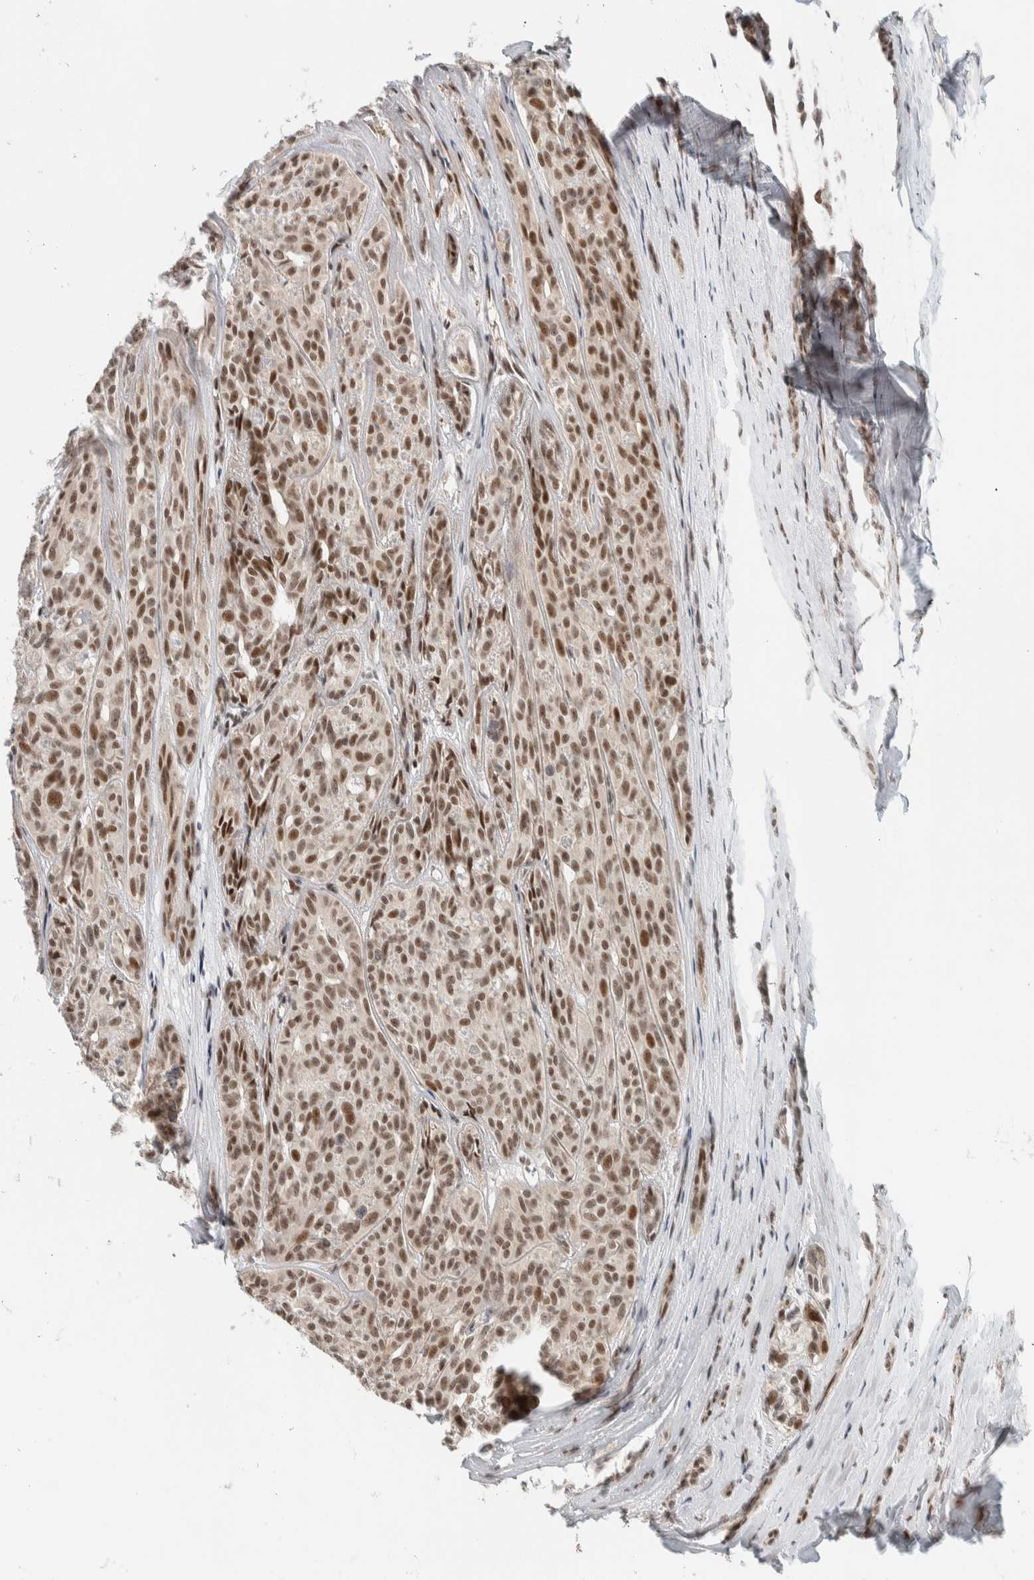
{"staining": {"intensity": "strong", "quantity": ">75%", "location": "nuclear"}, "tissue": "head and neck cancer", "cell_type": "Tumor cells", "image_type": "cancer", "snomed": [{"axis": "morphology", "description": "Adenocarcinoma, NOS"}, {"axis": "topography", "description": "Salivary gland, NOS"}, {"axis": "topography", "description": "Head-Neck"}], "caption": "Head and neck adenocarcinoma stained with DAB (3,3'-diaminobenzidine) immunohistochemistry reveals high levels of strong nuclear expression in approximately >75% of tumor cells. (Brightfield microscopy of DAB IHC at high magnification).", "gene": "ZBTB2", "patient": {"sex": "female", "age": 76}}